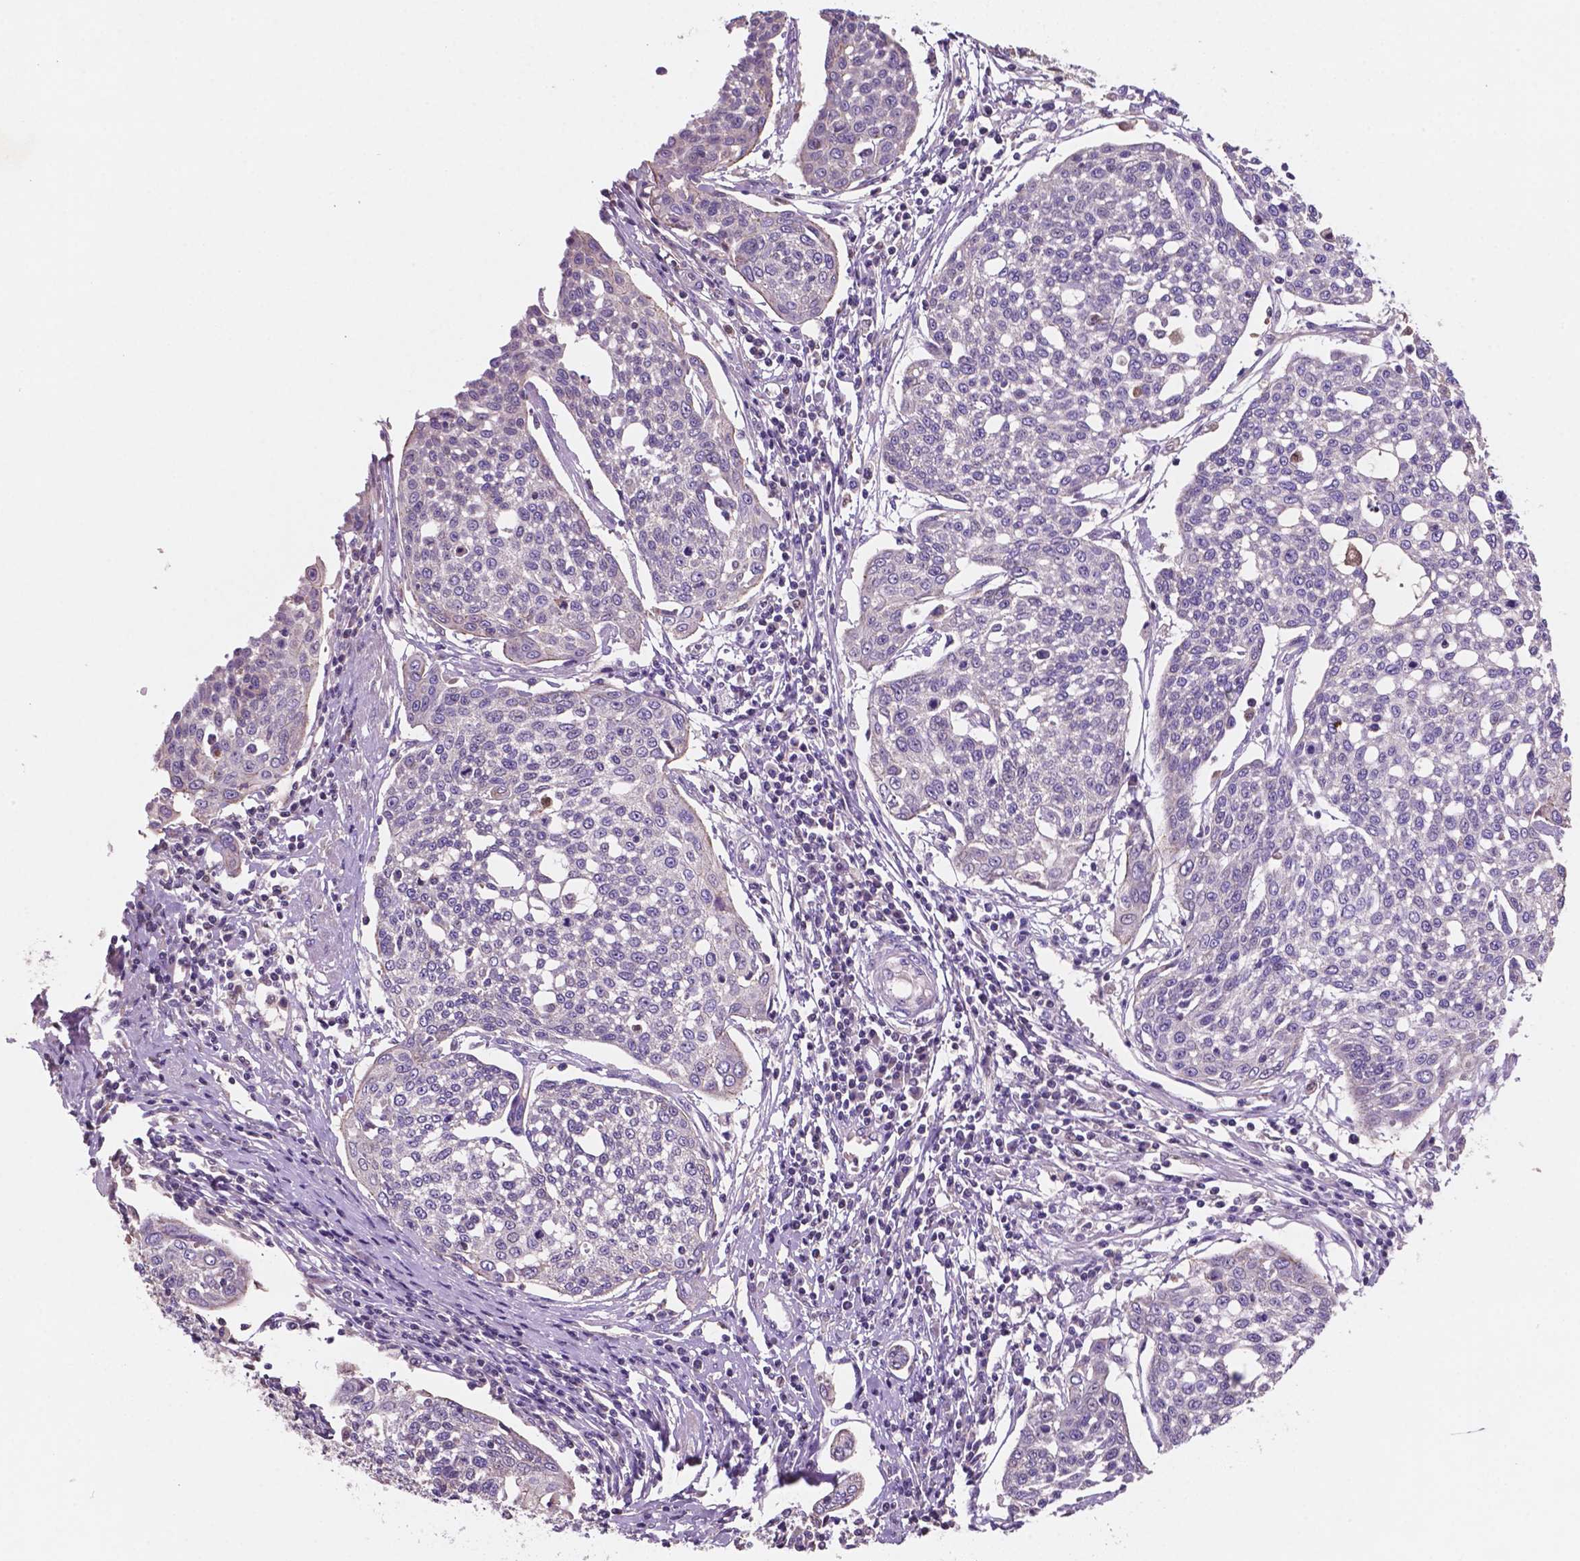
{"staining": {"intensity": "negative", "quantity": "none", "location": "none"}, "tissue": "cervical cancer", "cell_type": "Tumor cells", "image_type": "cancer", "snomed": [{"axis": "morphology", "description": "Squamous cell carcinoma, NOS"}, {"axis": "topography", "description": "Cervix"}], "caption": "Immunohistochemistry histopathology image of squamous cell carcinoma (cervical) stained for a protein (brown), which shows no expression in tumor cells.", "gene": "MKRN2OS", "patient": {"sex": "female", "age": 34}}